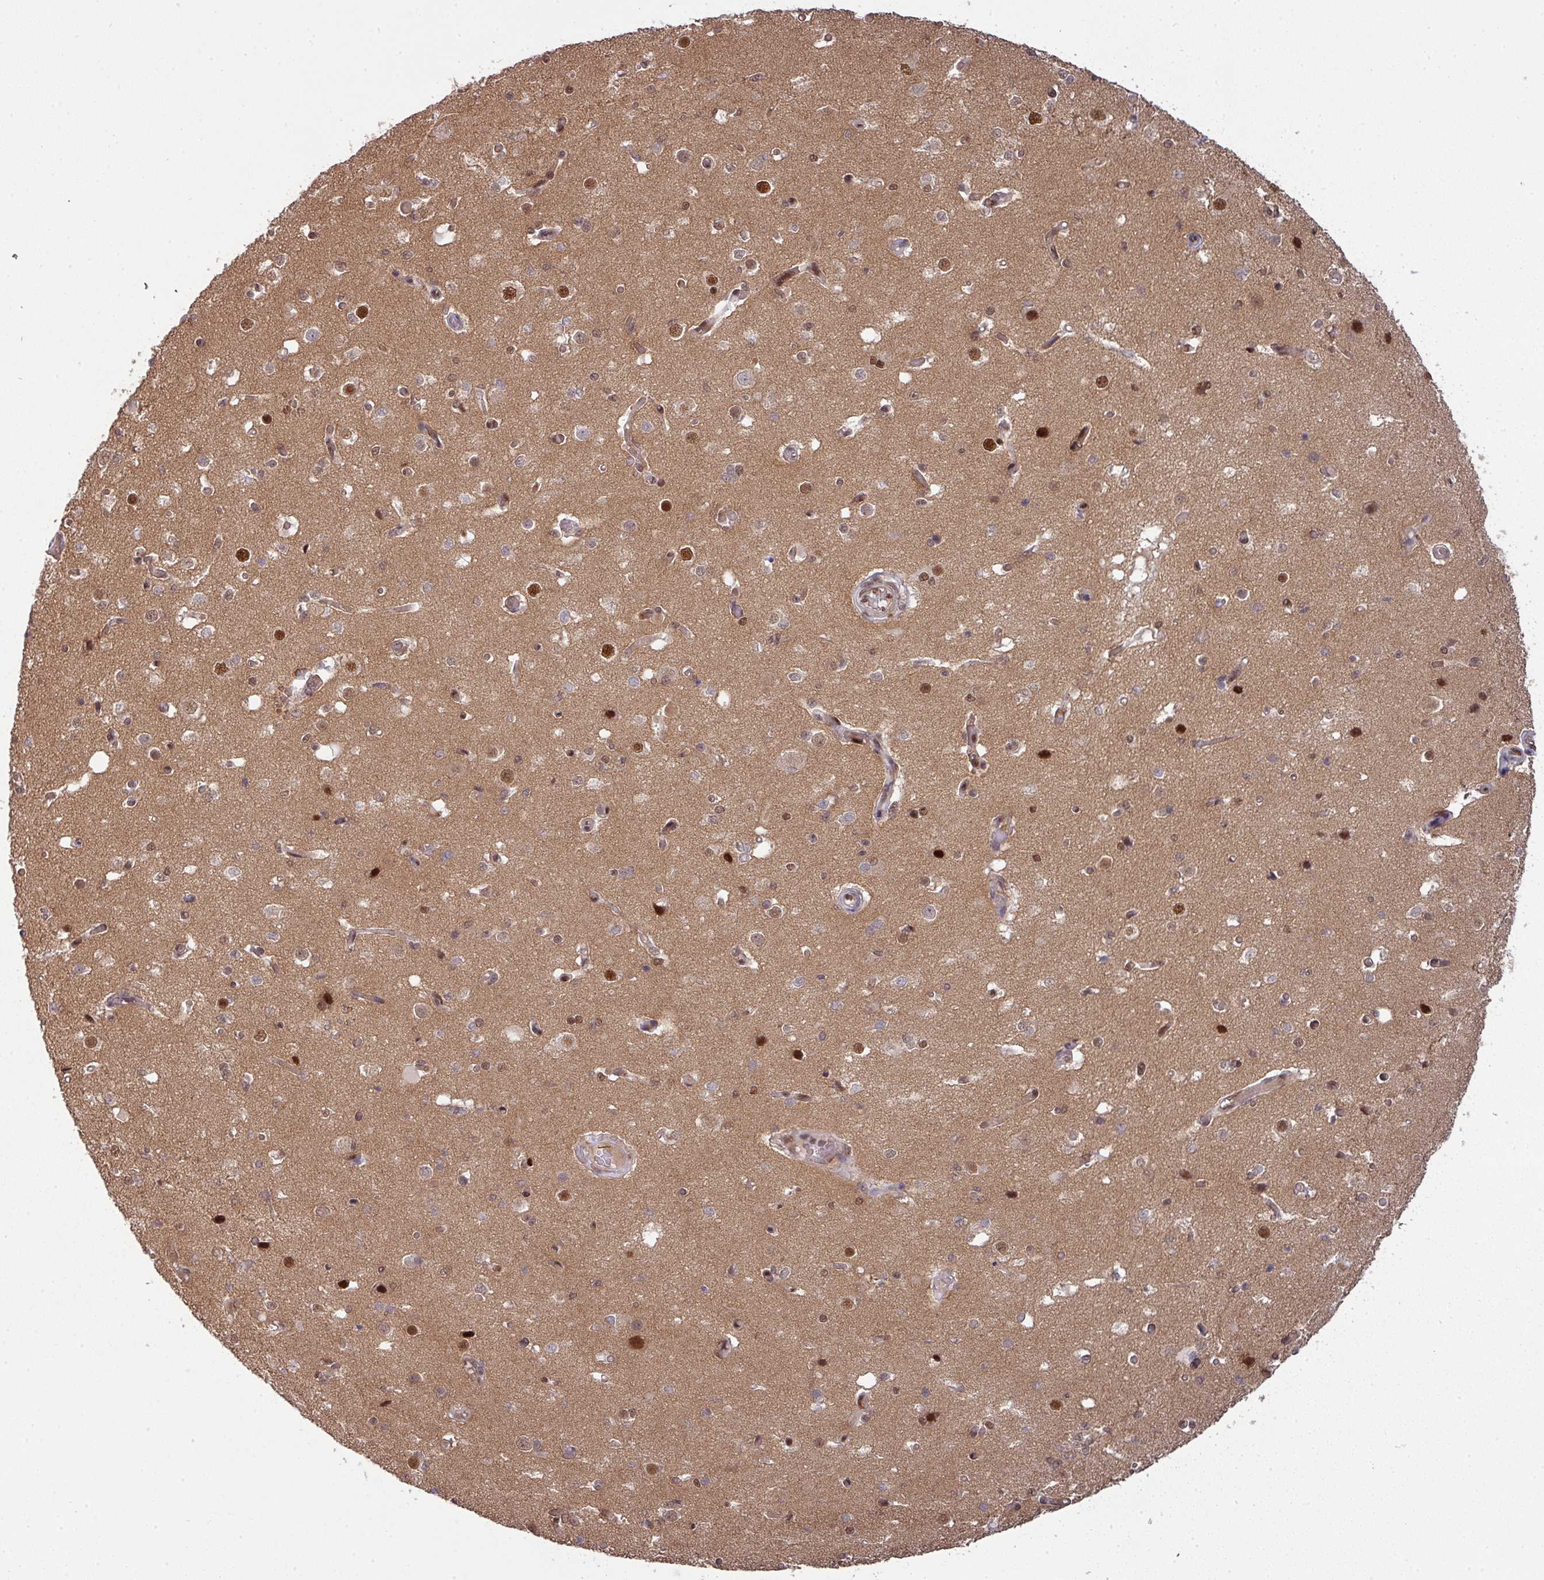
{"staining": {"intensity": "weak", "quantity": "25%-75%", "location": "nuclear"}, "tissue": "cerebral cortex", "cell_type": "Endothelial cells", "image_type": "normal", "snomed": [{"axis": "morphology", "description": "Normal tissue, NOS"}, {"axis": "morphology", "description": "Inflammation, NOS"}, {"axis": "topography", "description": "Cerebral cortex"}], "caption": "Immunohistochemical staining of unremarkable human cerebral cortex demonstrates weak nuclear protein staining in about 25%-75% of endothelial cells.", "gene": "CIC", "patient": {"sex": "male", "age": 6}}